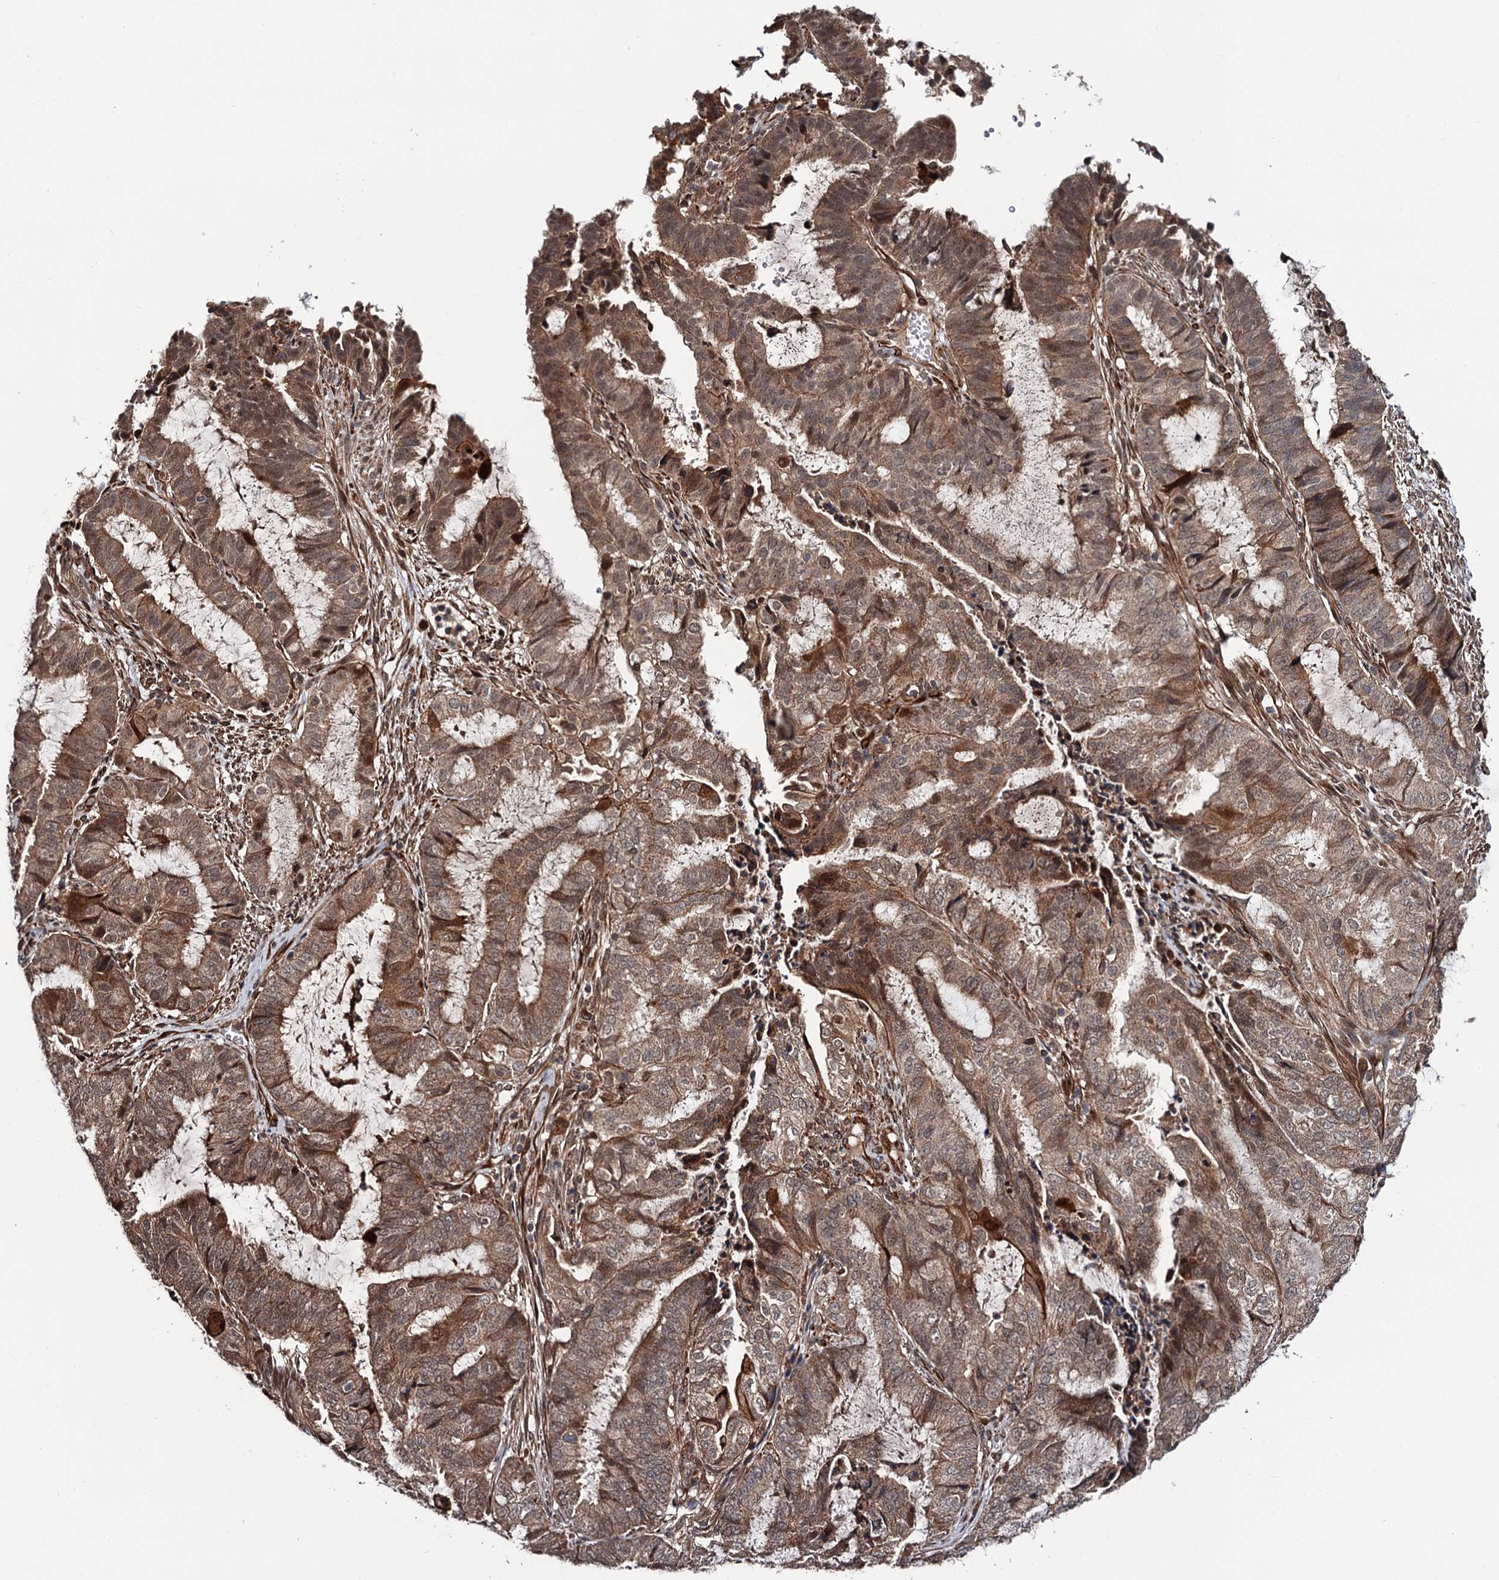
{"staining": {"intensity": "moderate", "quantity": ">75%", "location": "cytoplasmic/membranous"}, "tissue": "endometrial cancer", "cell_type": "Tumor cells", "image_type": "cancer", "snomed": [{"axis": "morphology", "description": "Adenocarcinoma, NOS"}, {"axis": "topography", "description": "Endometrium"}], "caption": "IHC staining of endometrial cancer (adenocarcinoma), which shows medium levels of moderate cytoplasmic/membranous staining in about >75% of tumor cells indicating moderate cytoplasmic/membranous protein staining. The staining was performed using DAB (3,3'-diaminobenzidine) (brown) for protein detection and nuclei were counterstained in hematoxylin (blue).", "gene": "FSIP1", "patient": {"sex": "female", "age": 51}}